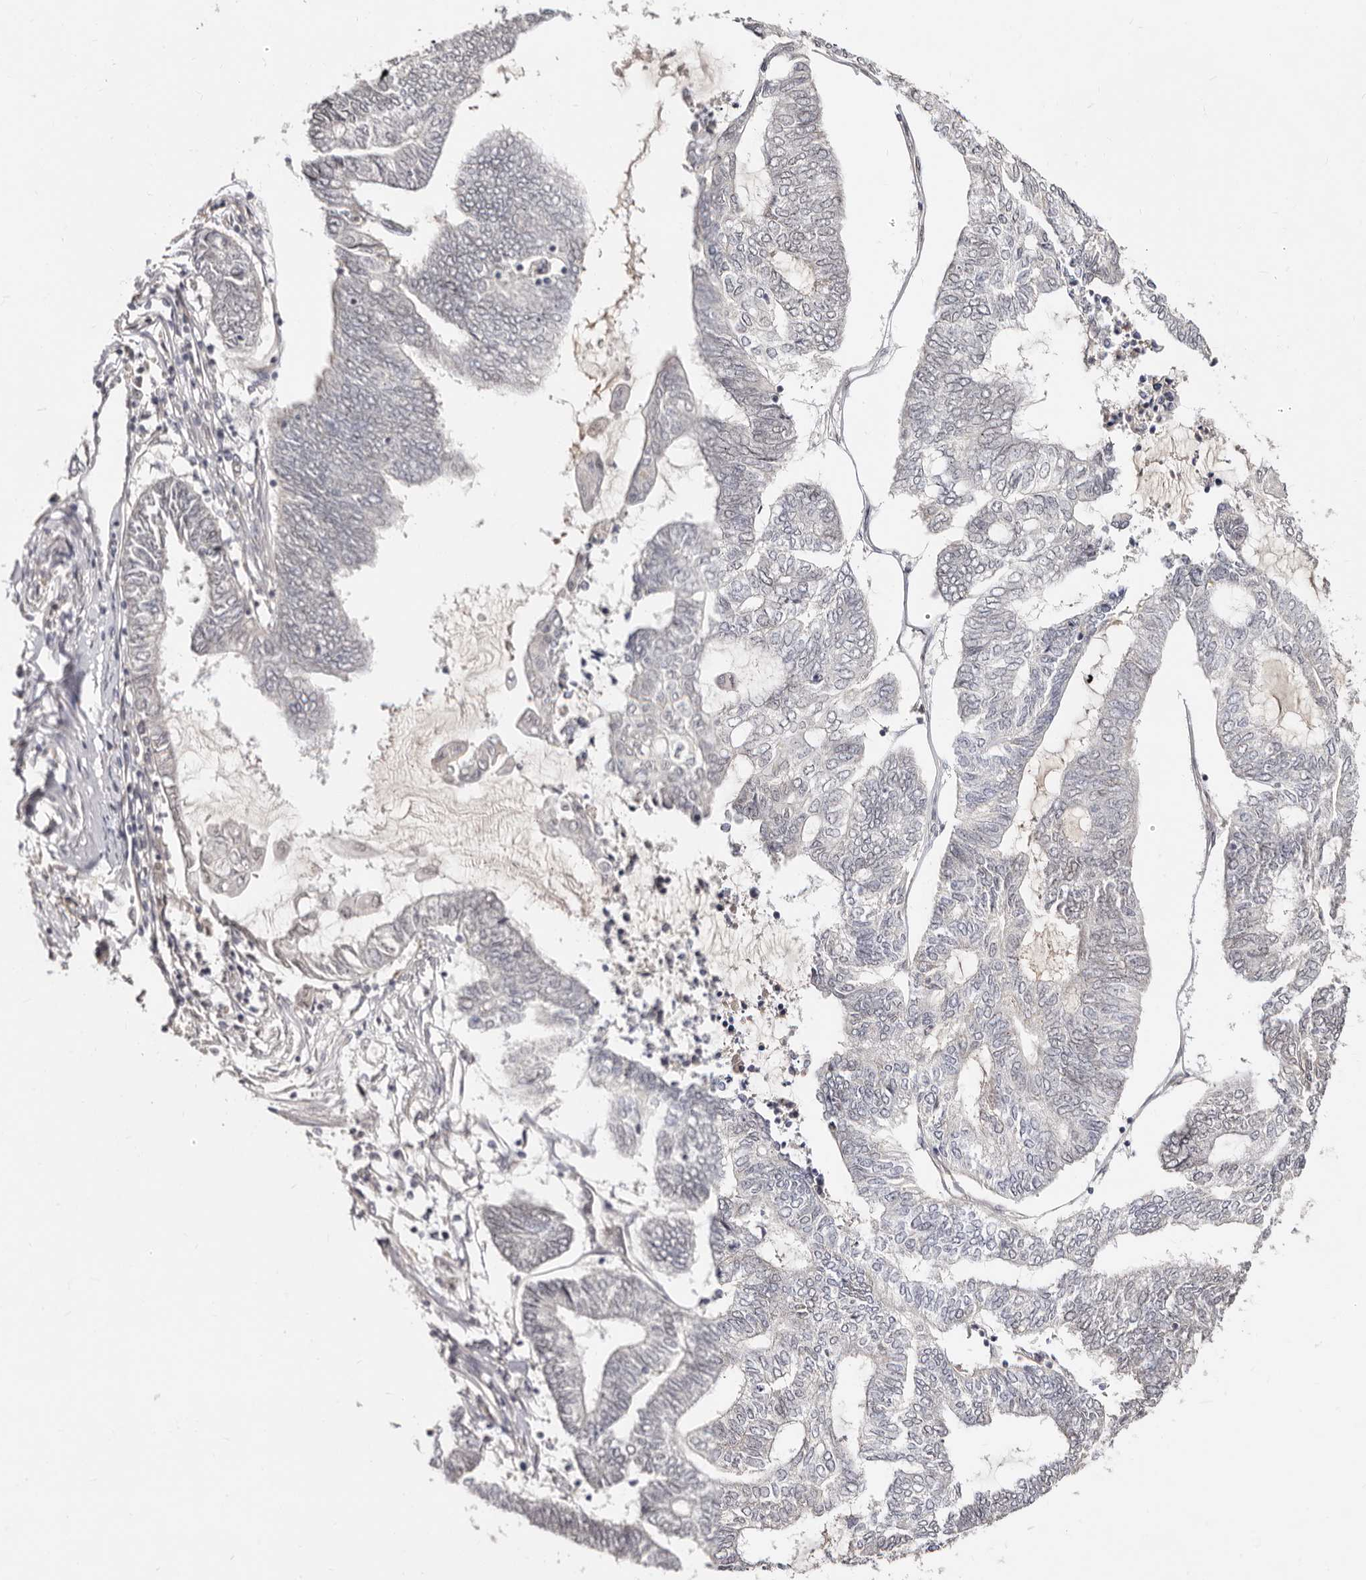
{"staining": {"intensity": "negative", "quantity": "none", "location": "none"}, "tissue": "endometrial cancer", "cell_type": "Tumor cells", "image_type": "cancer", "snomed": [{"axis": "morphology", "description": "Adenocarcinoma, NOS"}, {"axis": "topography", "description": "Uterus"}, {"axis": "topography", "description": "Endometrium"}], "caption": "DAB immunohistochemical staining of endometrial adenocarcinoma displays no significant expression in tumor cells.", "gene": "LCORL", "patient": {"sex": "female", "age": 70}}